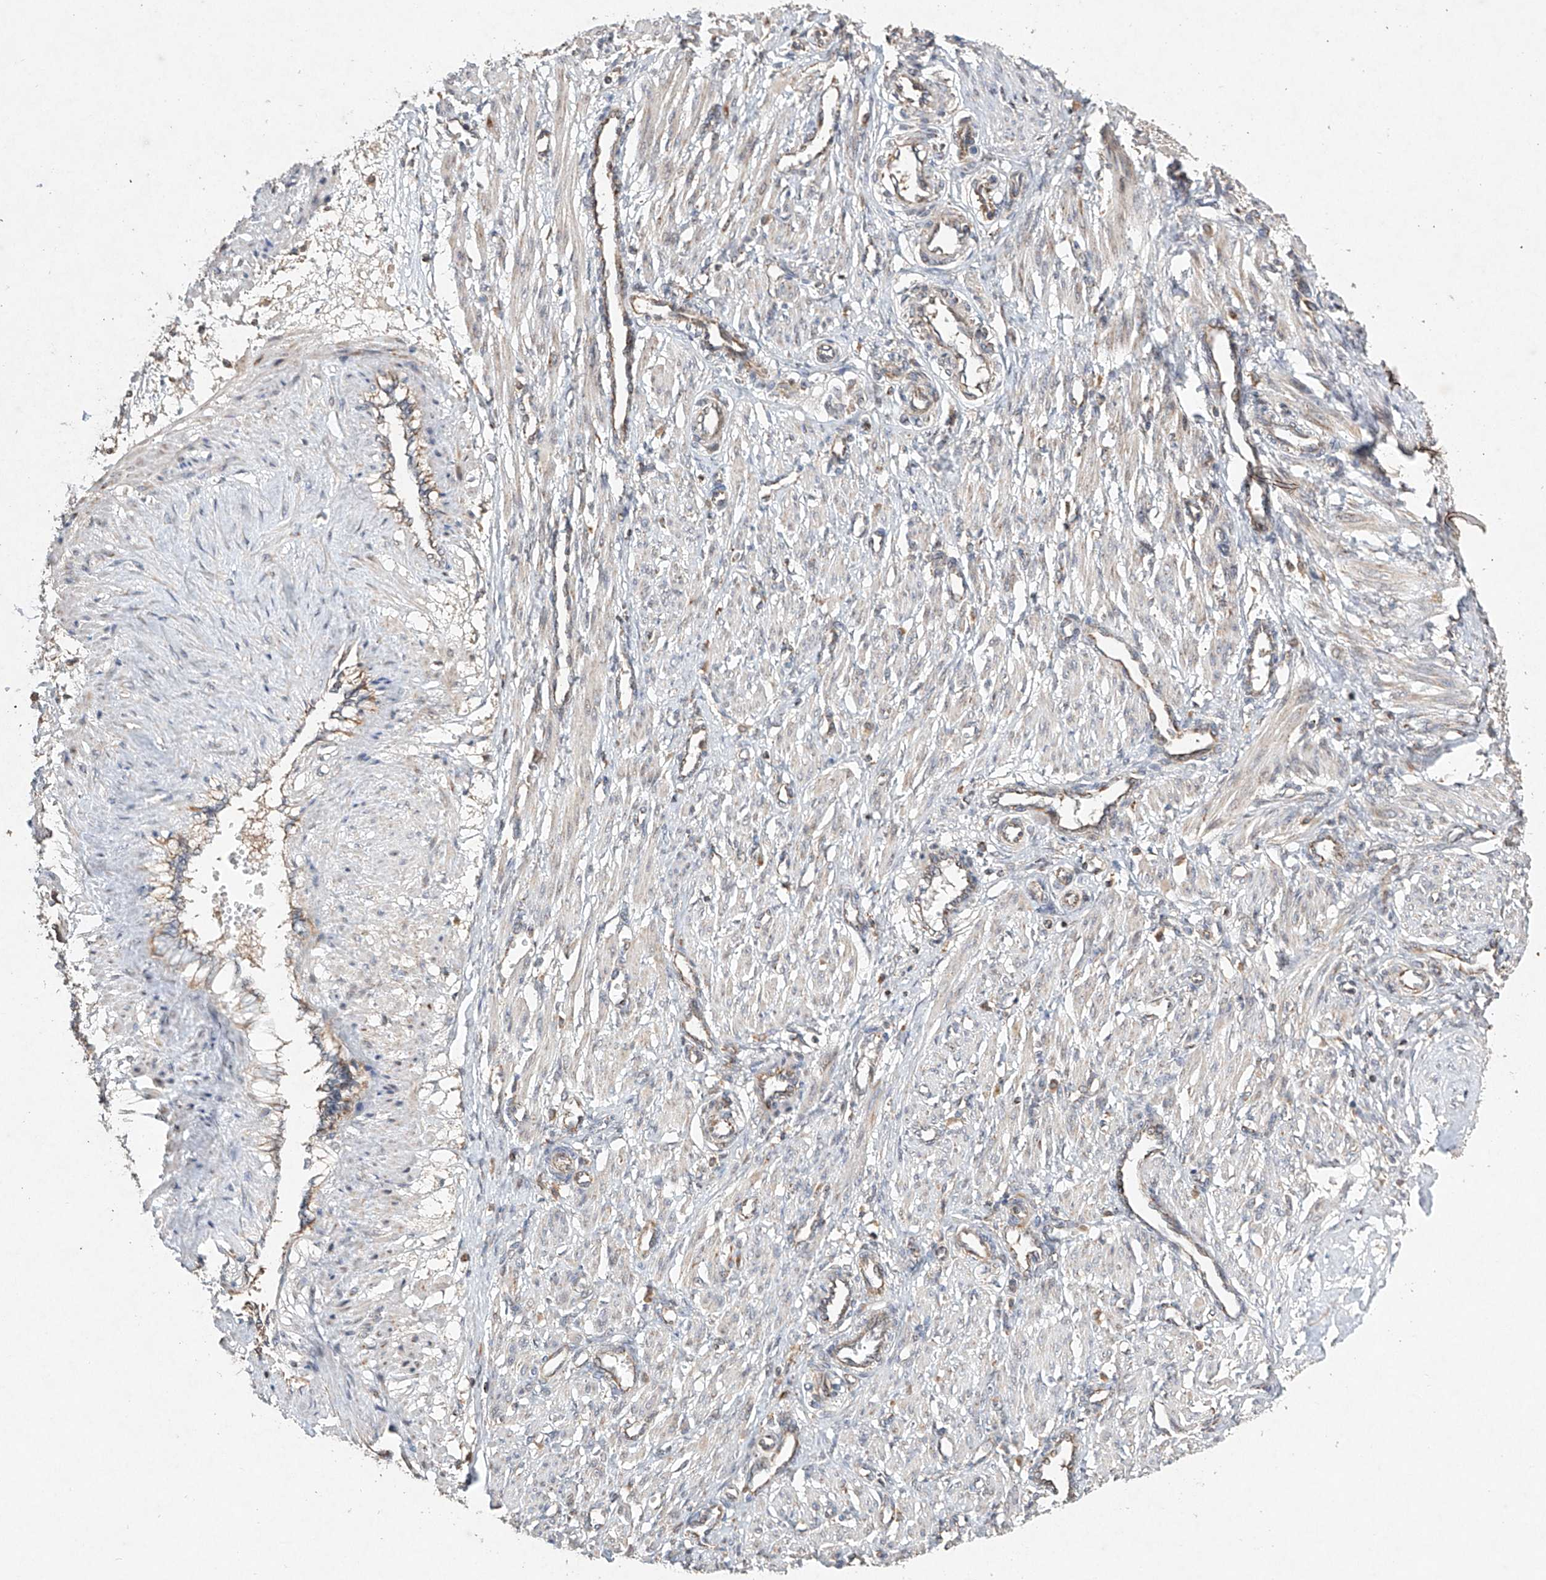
{"staining": {"intensity": "negative", "quantity": "none", "location": "none"}, "tissue": "smooth muscle", "cell_type": "Smooth muscle cells", "image_type": "normal", "snomed": [{"axis": "morphology", "description": "Normal tissue, NOS"}, {"axis": "topography", "description": "Endometrium"}], "caption": "Immunohistochemical staining of unremarkable human smooth muscle demonstrates no significant positivity in smooth muscle cells.", "gene": "DCAF11", "patient": {"sex": "female", "age": 33}}